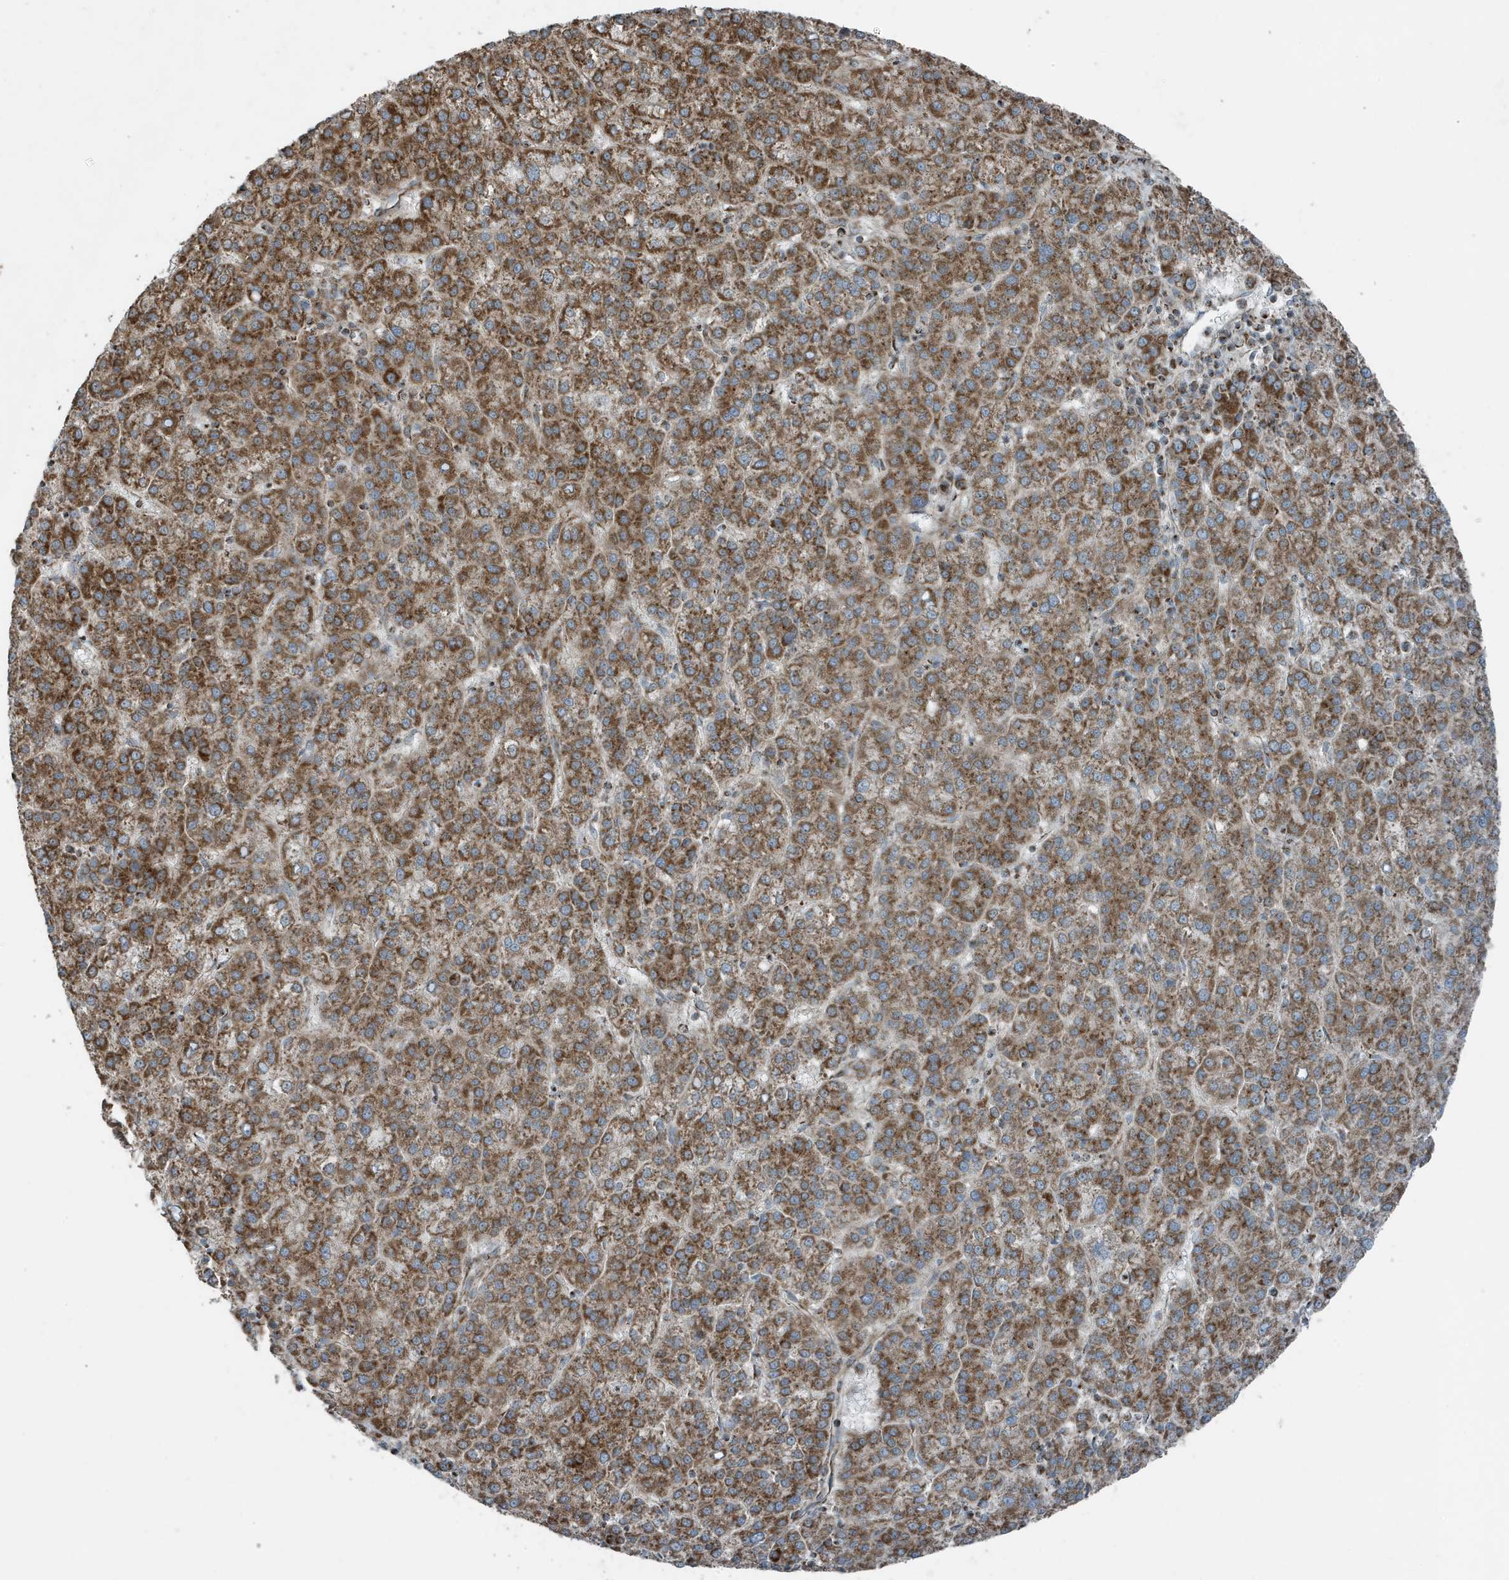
{"staining": {"intensity": "moderate", "quantity": ">75%", "location": "cytoplasmic/membranous"}, "tissue": "liver cancer", "cell_type": "Tumor cells", "image_type": "cancer", "snomed": [{"axis": "morphology", "description": "Carcinoma, Hepatocellular, NOS"}, {"axis": "topography", "description": "Liver"}], "caption": "Immunohistochemistry (IHC) photomicrograph of neoplastic tissue: hepatocellular carcinoma (liver) stained using immunohistochemistry demonstrates medium levels of moderate protein expression localized specifically in the cytoplasmic/membranous of tumor cells, appearing as a cytoplasmic/membranous brown color.", "gene": "GOLGA4", "patient": {"sex": "female", "age": 58}}